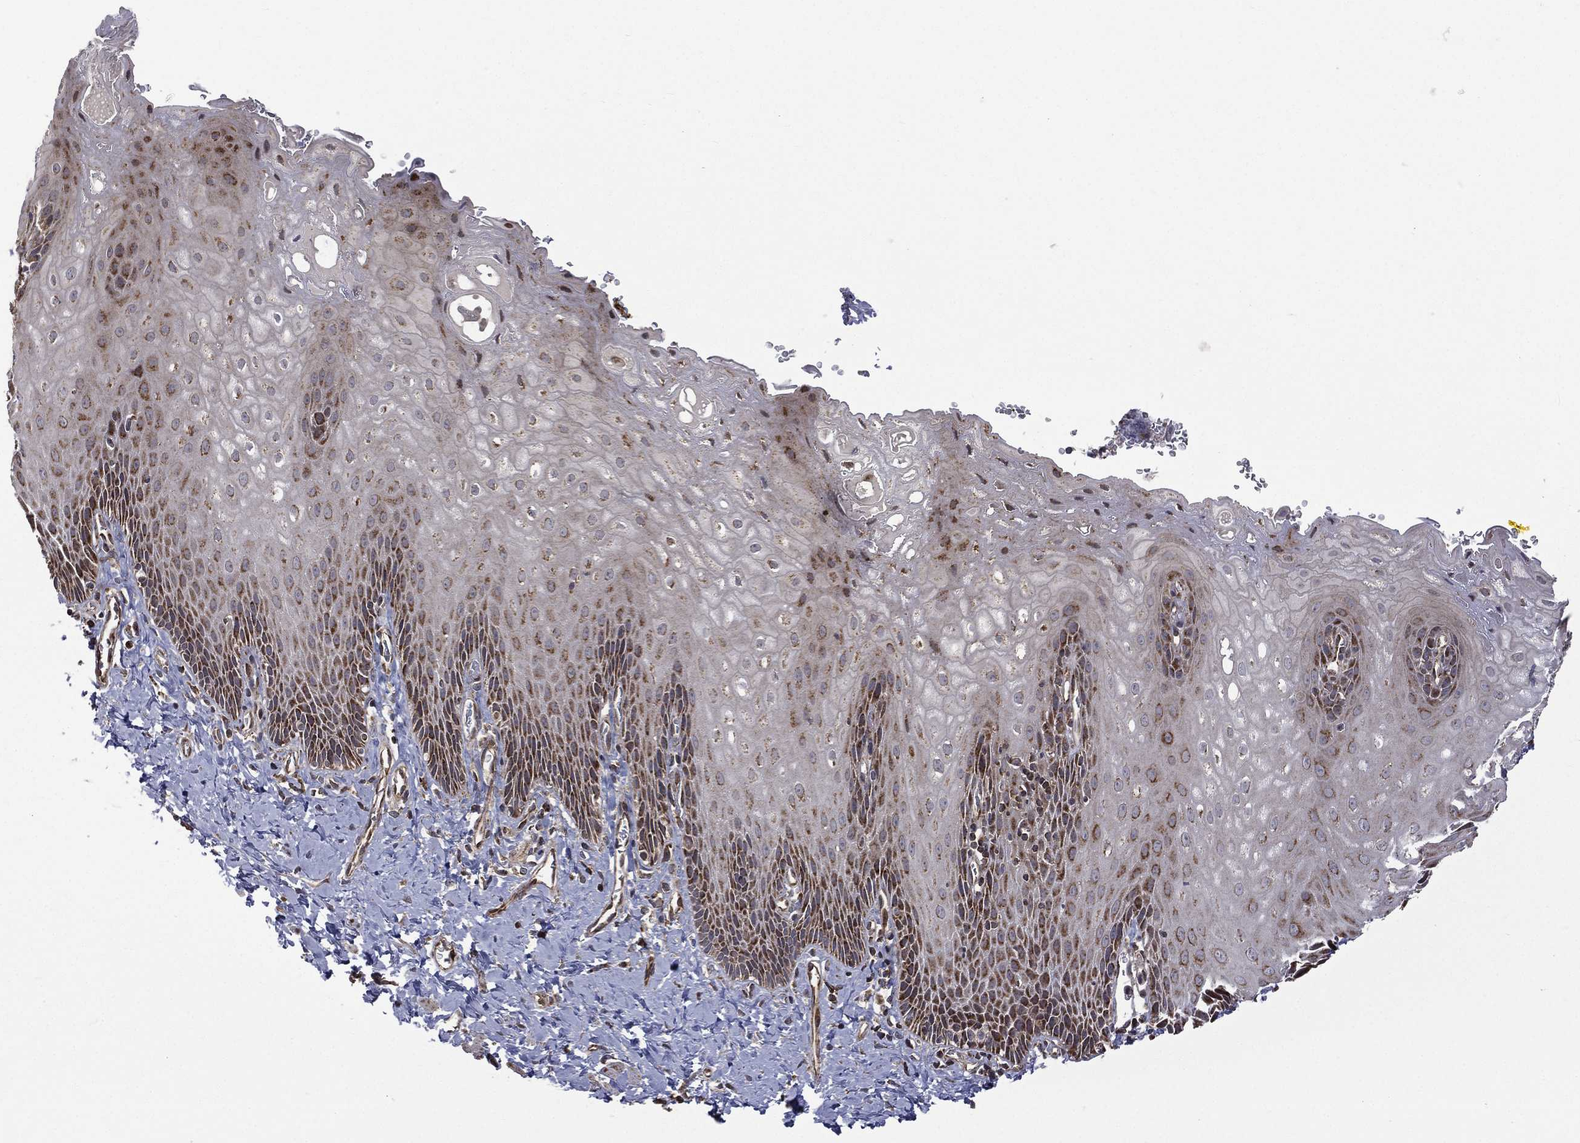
{"staining": {"intensity": "moderate", "quantity": "<25%", "location": "cytoplasmic/membranous"}, "tissue": "esophagus", "cell_type": "Squamous epithelial cells", "image_type": "normal", "snomed": [{"axis": "morphology", "description": "Normal tissue, NOS"}, {"axis": "topography", "description": "Esophagus"}], "caption": "Squamous epithelial cells display moderate cytoplasmic/membranous staining in about <25% of cells in benign esophagus. (DAB (3,3'-diaminobenzidine) IHC, brown staining for protein, blue staining for nuclei).", "gene": "GIMAP6", "patient": {"sex": "male", "age": 64}}